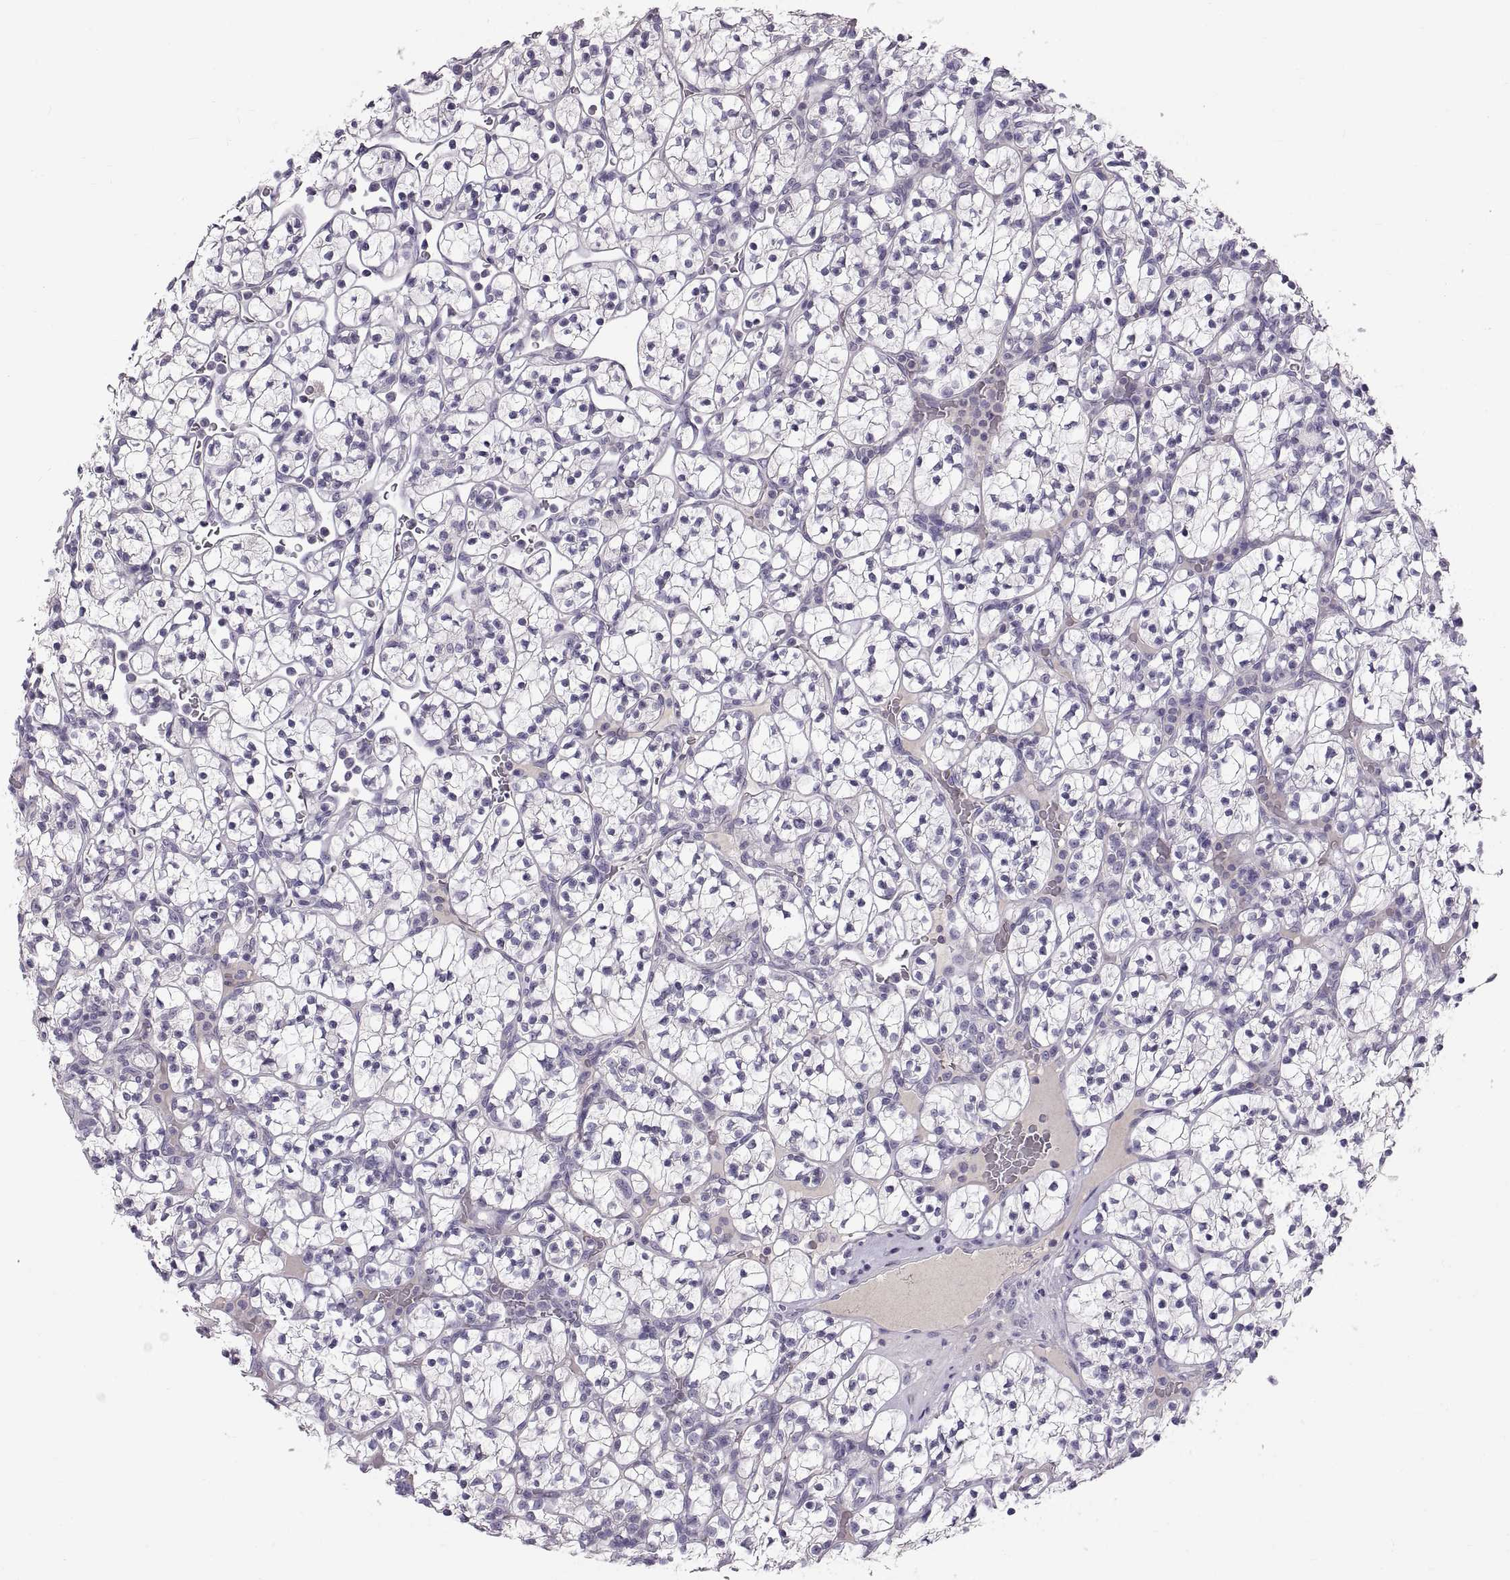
{"staining": {"intensity": "negative", "quantity": "none", "location": "none"}, "tissue": "renal cancer", "cell_type": "Tumor cells", "image_type": "cancer", "snomed": [{"axis": "morphology", "description": "Adenocarcinoma, NOS"}, {"axis": "topography", "description": "Kidney"}], "caption": "DAB (3,3'-diaminobenzidine) immunohistochemical staining of human adenocarcinoma (renal) demonstrates no significant positivity in tumor cells.", "gene": "WFDC8", "patient": {"sex": "female", "age": 89}}